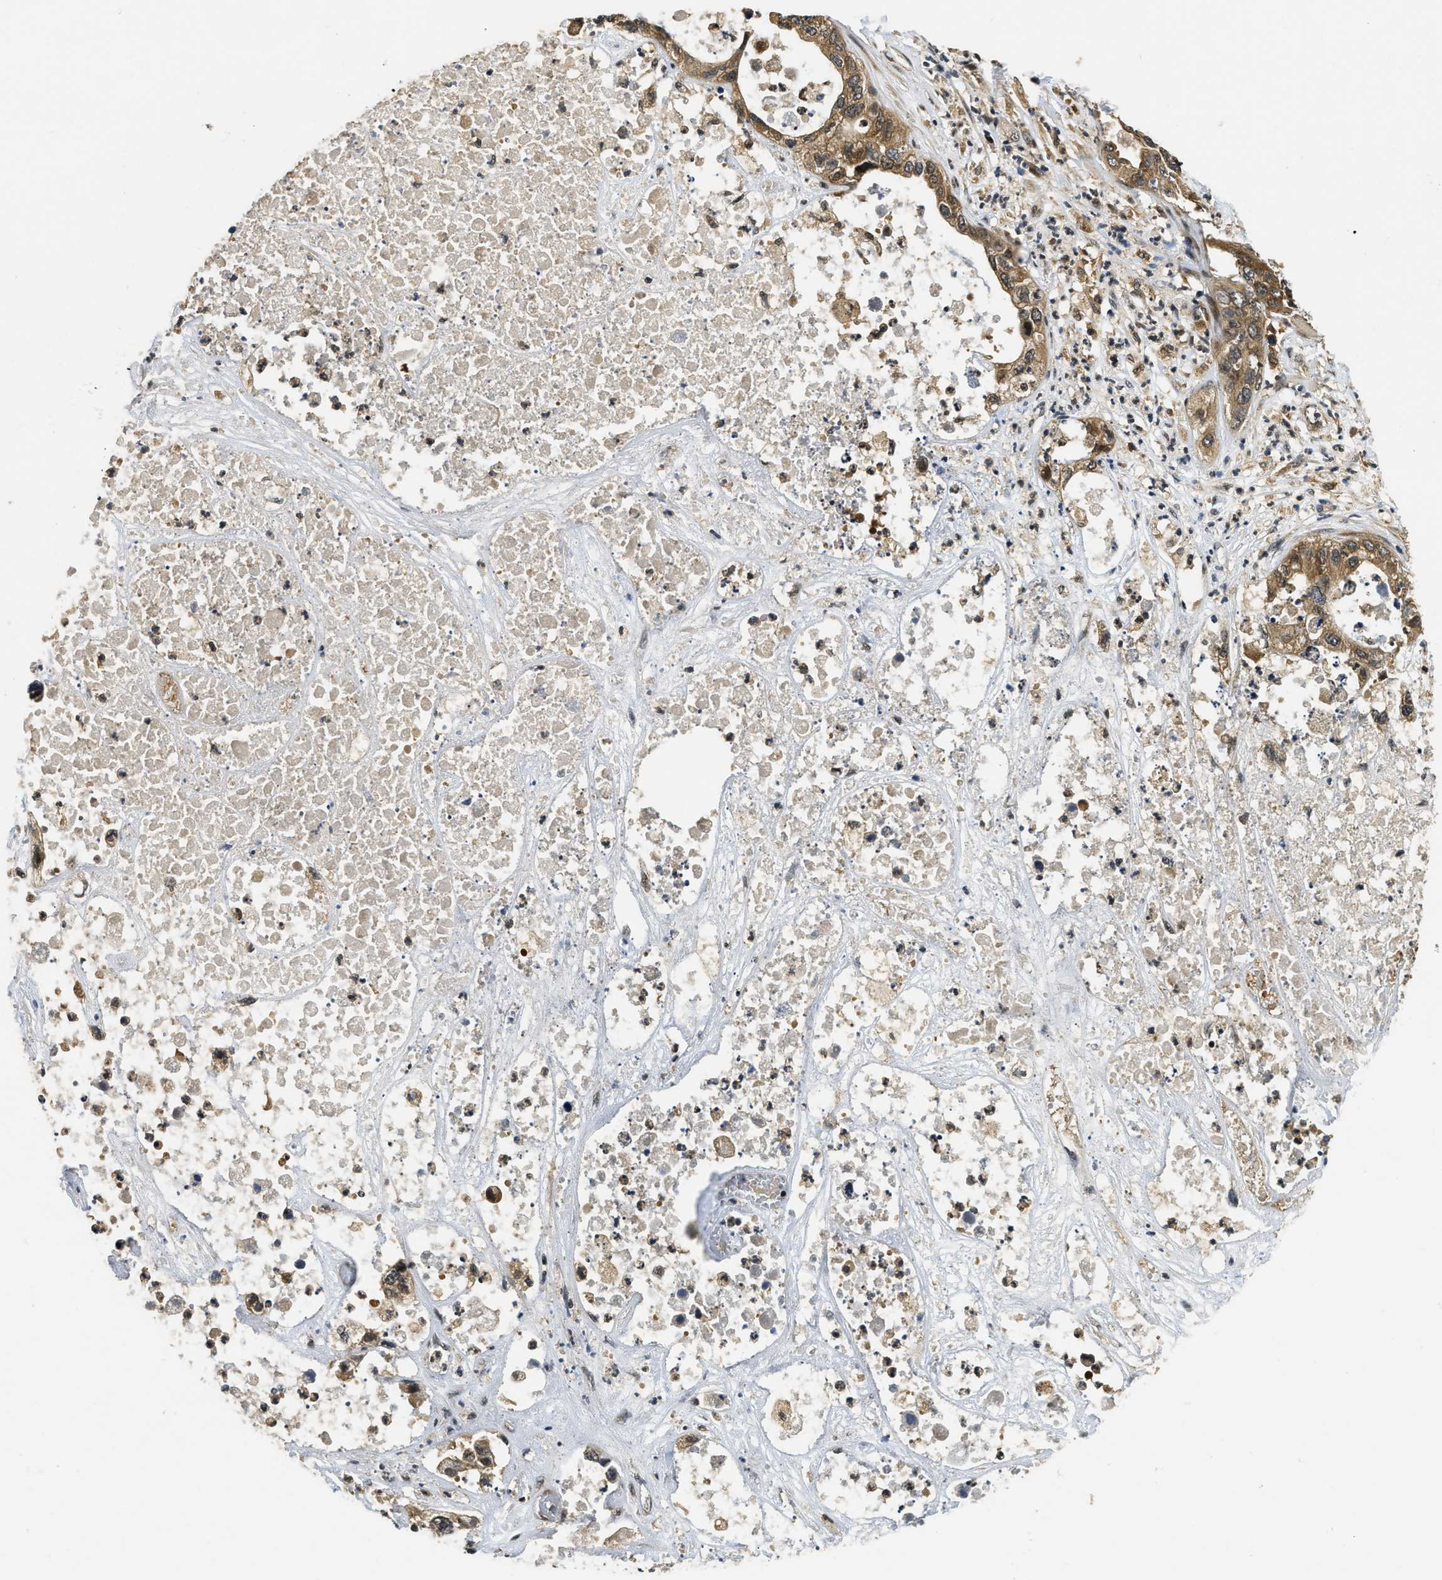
{"staining": {"intensity": "moderate", "quantity": ">75%", "location": "cytoplasmic/membranous"}, "tissue": "pancreatic cancer", "cell_type": "Tumor cells", "image_type": "cancer", "snomed": [{"axis": "morphology", "description": "Adenocarcinoma, NOS"}, {"axis": "topography", "description": "Pancreas"}], "caption": "This is an image of immunohistochemistry (IHC) staining of pancreatic cancer (adenocarcinoma), which shows moderate expression in the cytoplasmic/membranous of tumor cells.", "gene": "ADSL", "patient": {"sex": "female", "age": 78}}